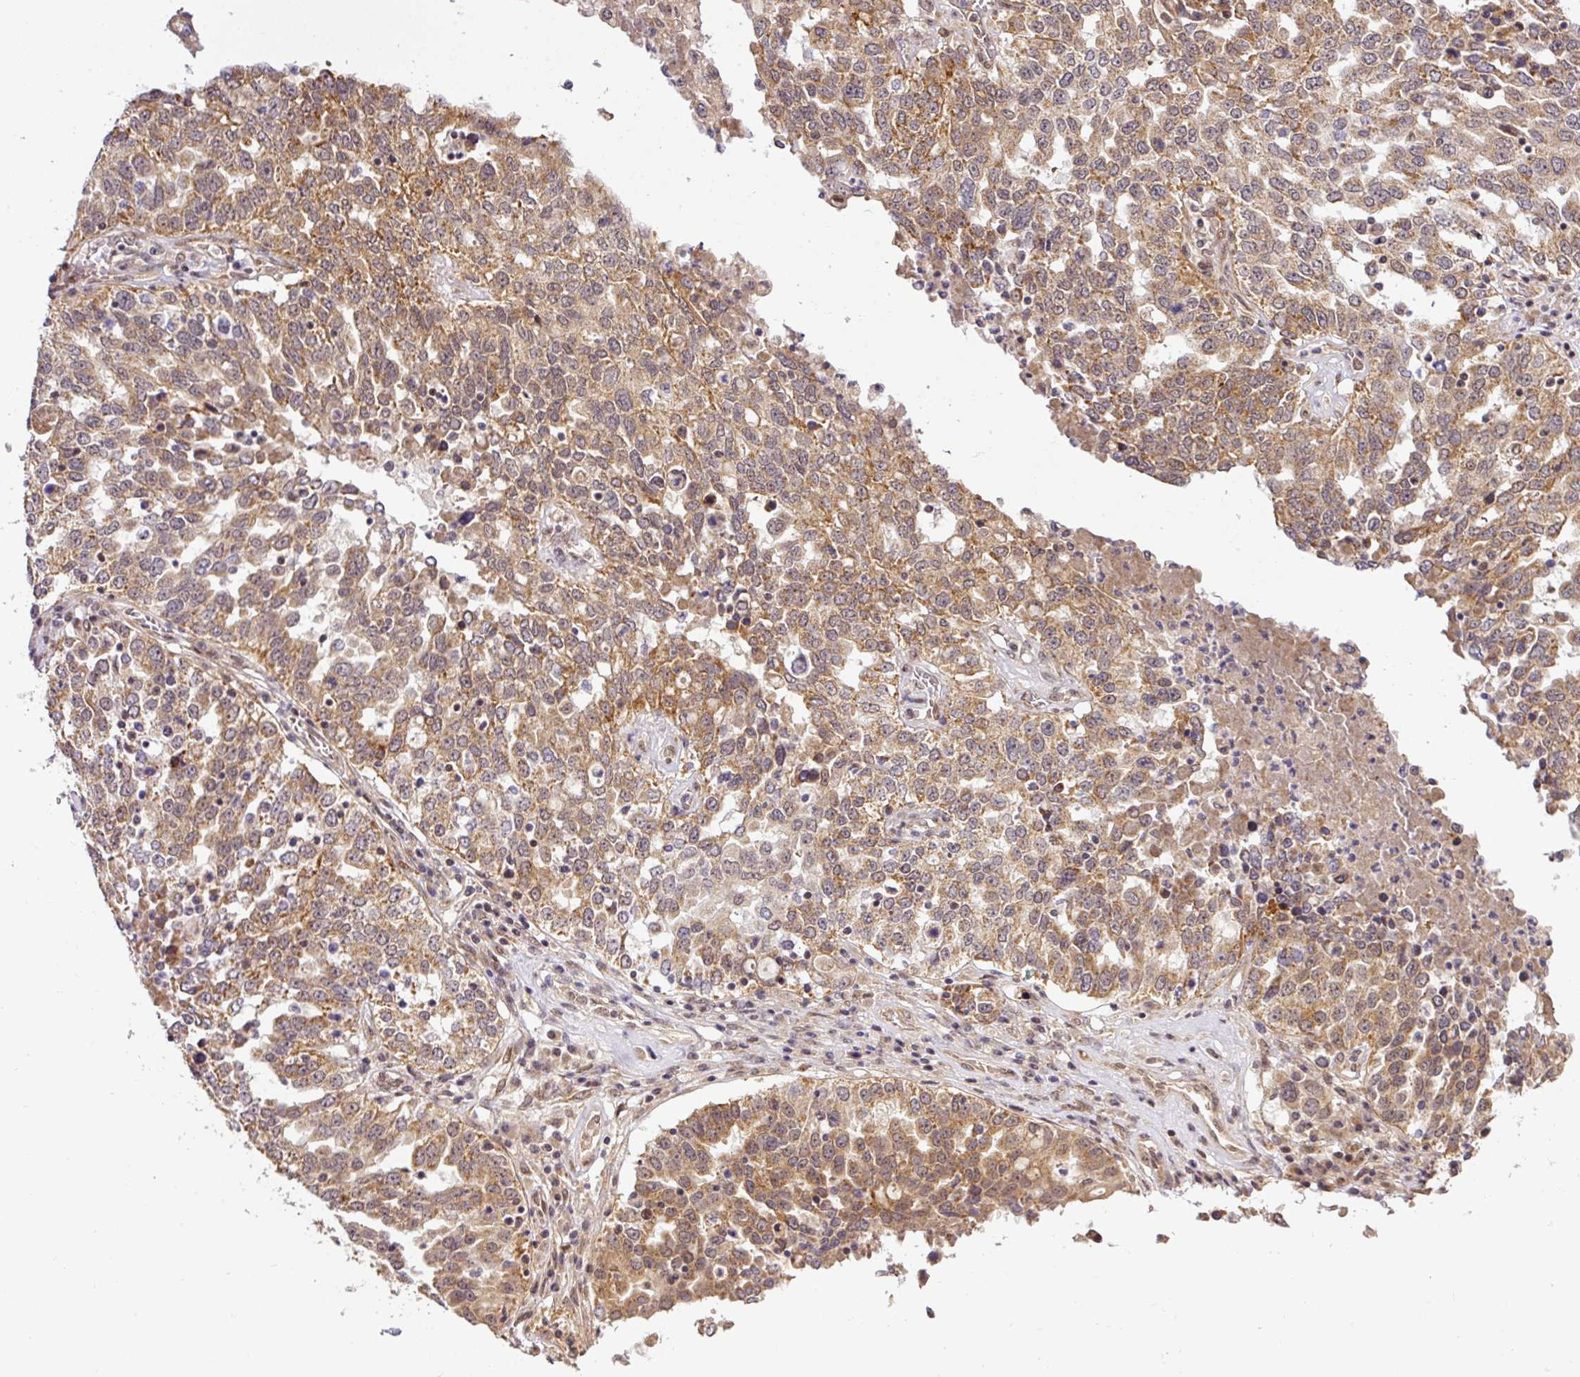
{"staining": {"intensity": "moderate", "quantity": ">75%", "location": "cytoplasmic/membranous,nuclear"}, "tissue": "ovarian cancer", "cell_type": "Tumor cells", "image_type": "cancer", "snomed": [{"axis": "morphology", "description": "Carcinoma, endometroid"}, {"axis": "topography", "description": "Ovary"}], "caption": "Immunohistochemistry of human ovarian cancer reveals medium levels of moderate cytoplasmic/membranous and nuclear expression in about >75% of tumor cells.", "gene": "C1orf226", "patient": {"sex": "female", "age": 62}}